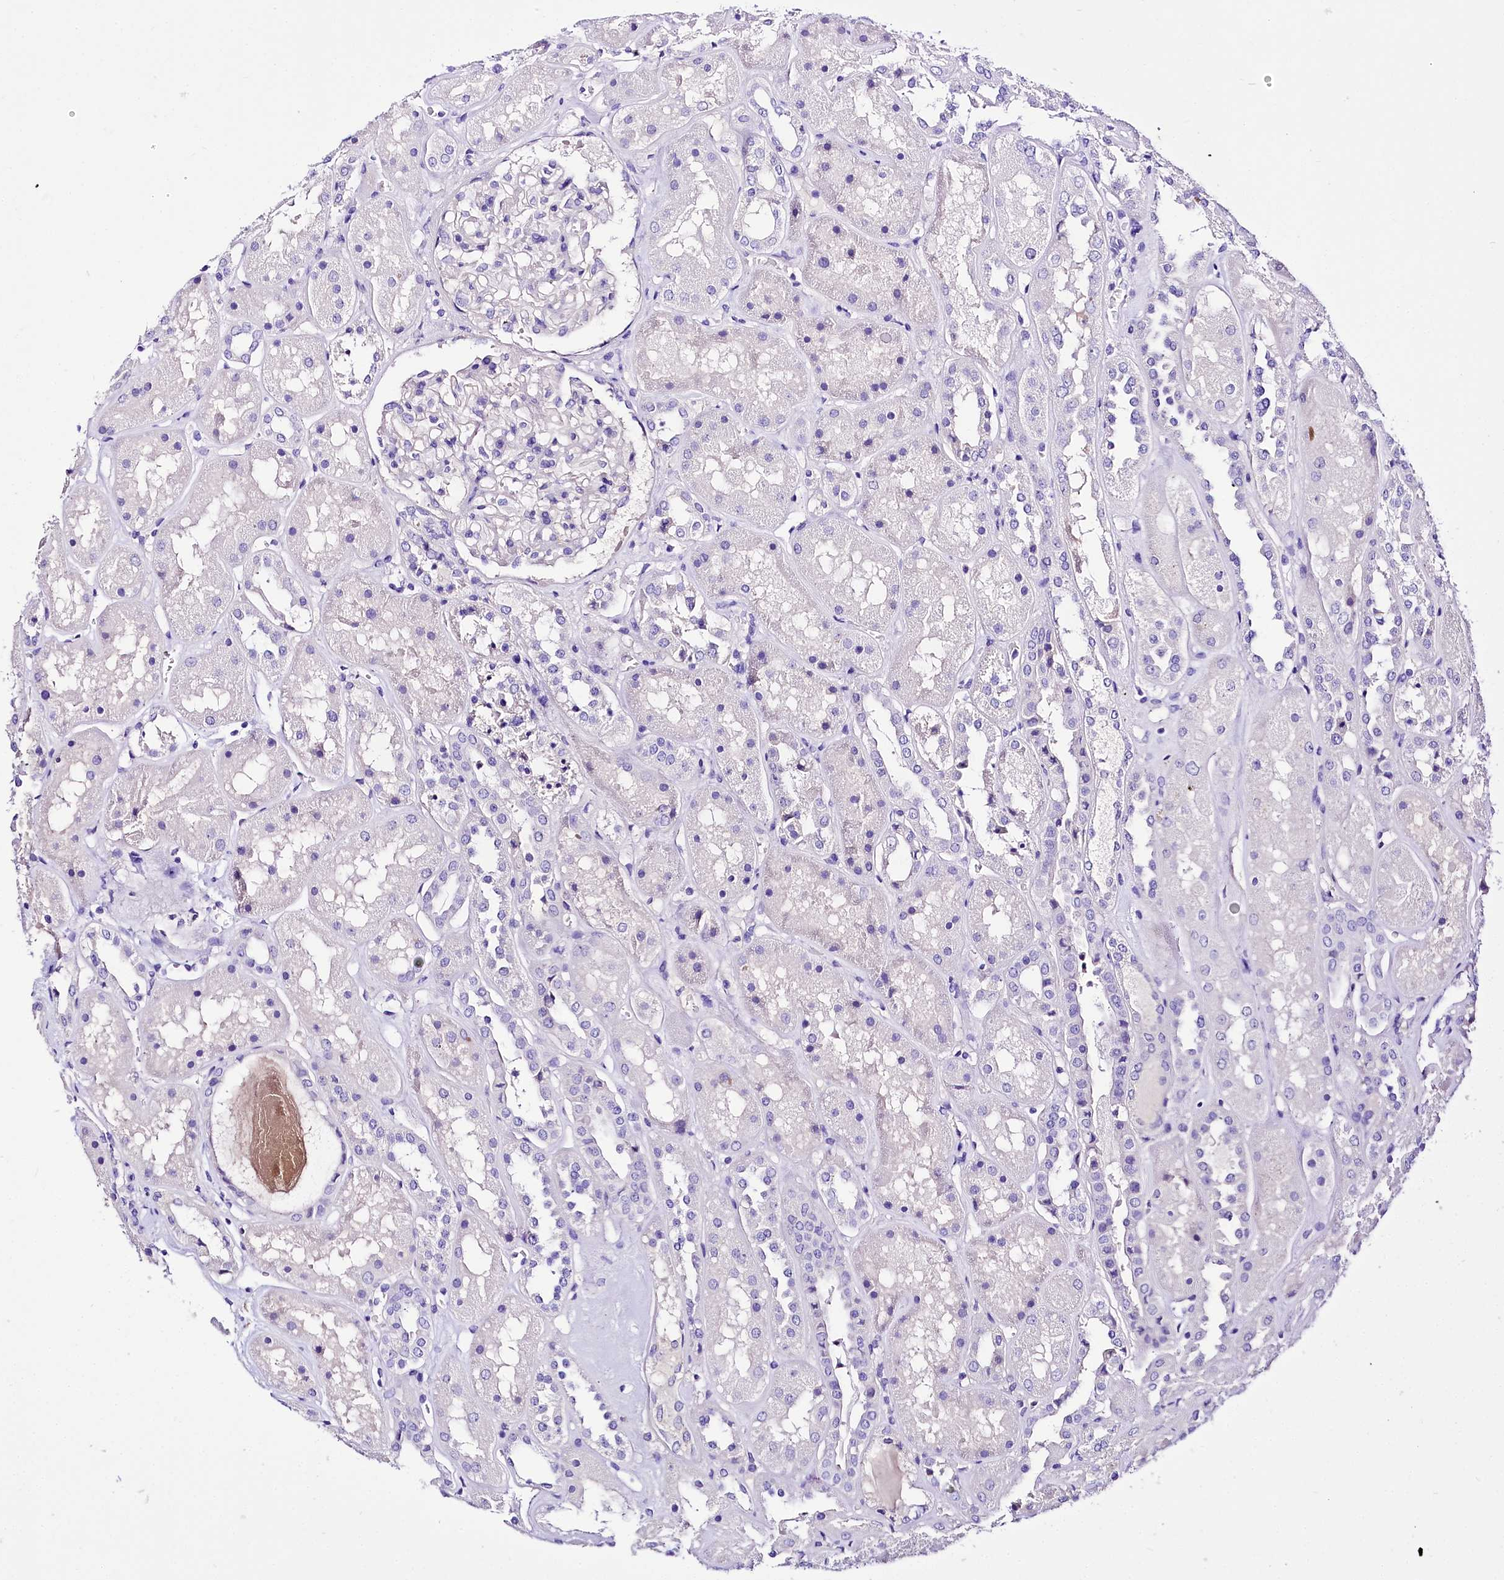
{"staining": {"intensity": "negative", "quantity": "none", "location": "none"}, "tissue": "kidney", "cell_type": "Cells in glomeruli", "image_type": "normal", "snomed": [{"axis": "morphology", "description": "Normal tissue, NOS"}, {"axis": "topography", "description": "Kidney"}], "caption": "Immunohistochemistry image of normal kidney stained for a protein (brown), which displays no expression in cells in glomeruli.", "gene": "A2ML1", "patient": {"sex": "male", "age": 70}}